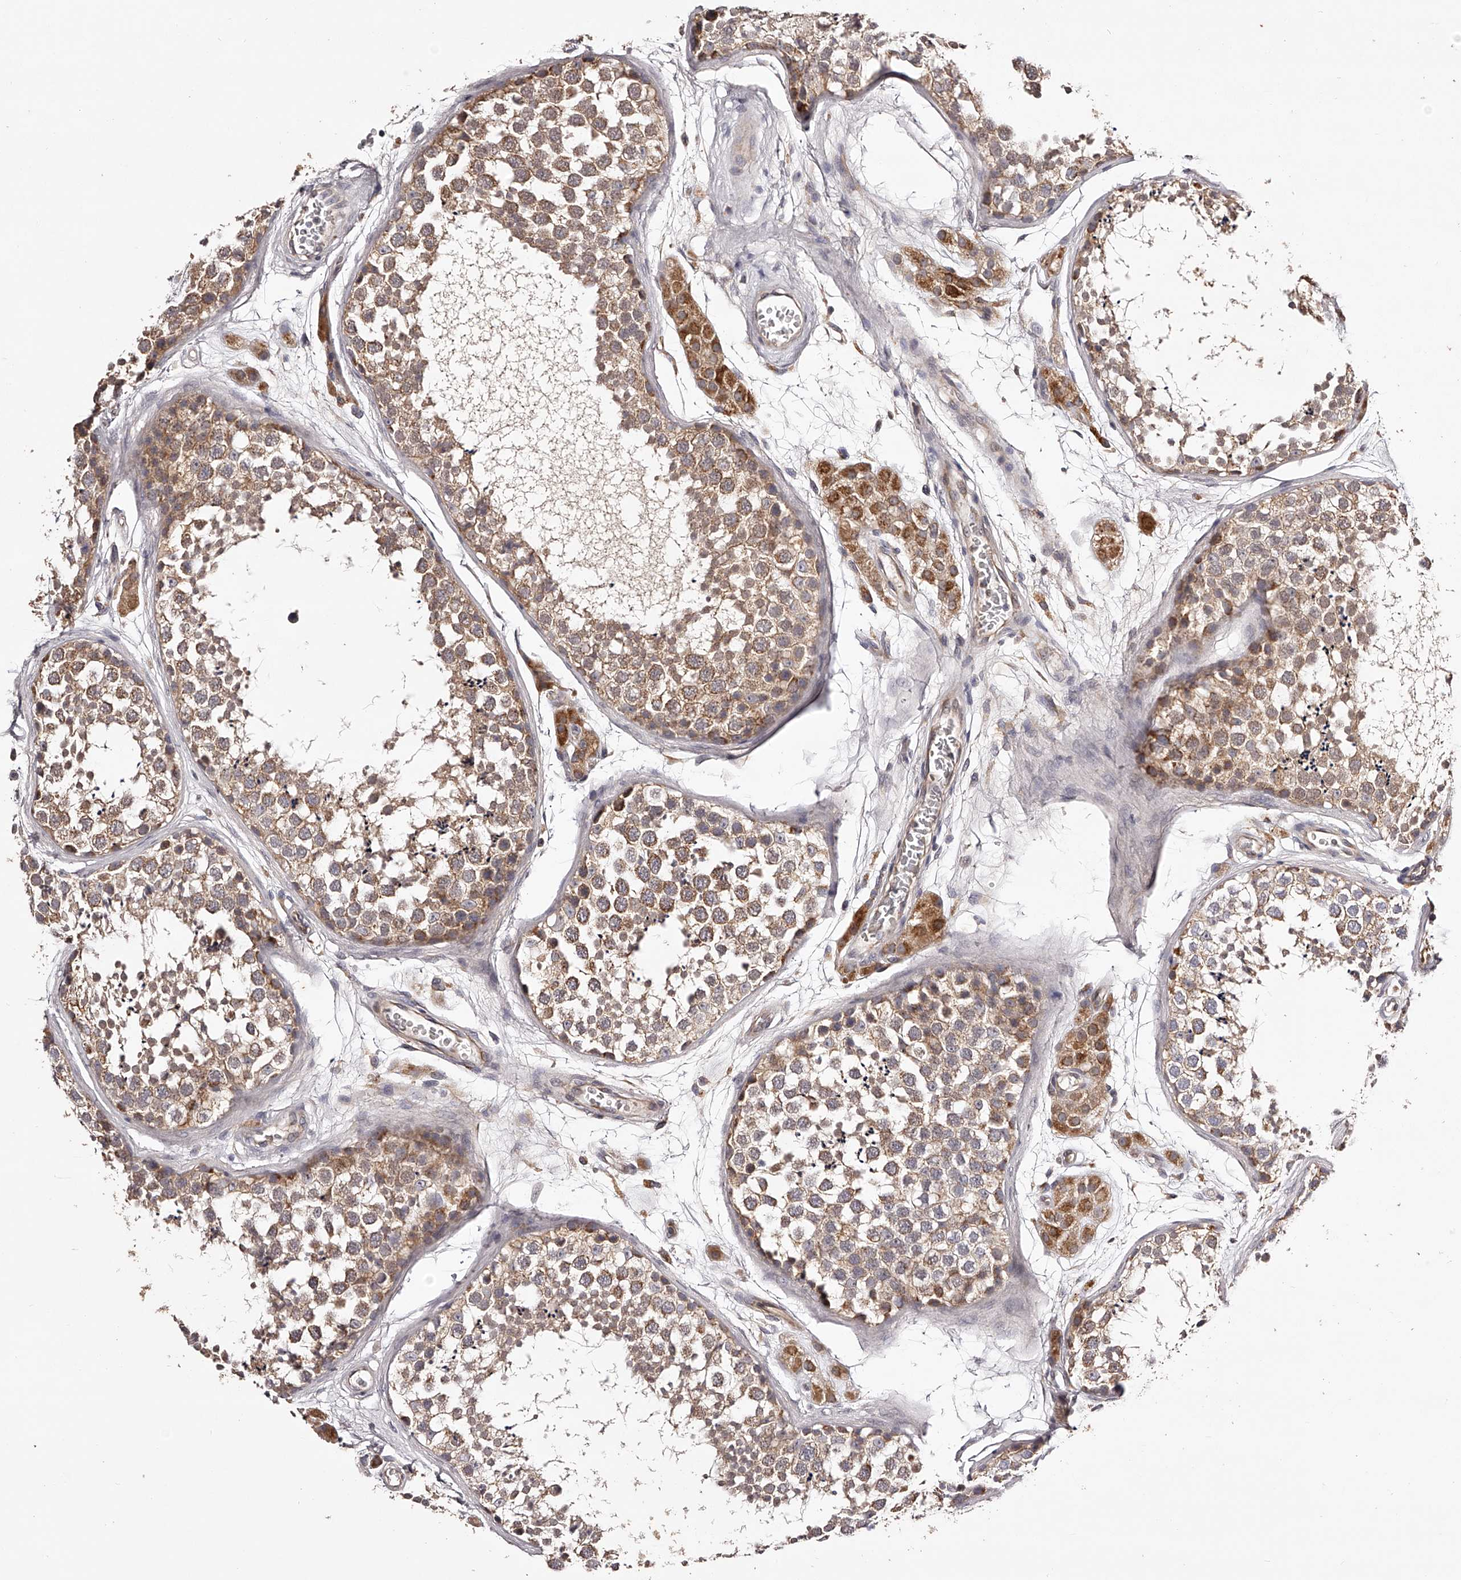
{"staining": {"intensity": "moderate", "quantity": "25%-75%", "location": "cytoplasmic/membranous"}, "tissue": "testis", "cell_type": "Cells in seminiferous ducts", "image_type": "normal", "snomed": [{"axis": "morphology", "description": "Normal tissue, NOS"}, {"axis": "topography", "description": "Testis"}], "caption": "A brown stain labels moderate cytoplasmic/membranous staining of a protein in cells in seminiferous ducts of unremarkable testis. The staining was performed using DAB, with brown indicating positive protein expression. Nuclei are stained blue with hematoxylin.", "gene": "ODF2L", "patient": {"sex": "male", "age": 56}}